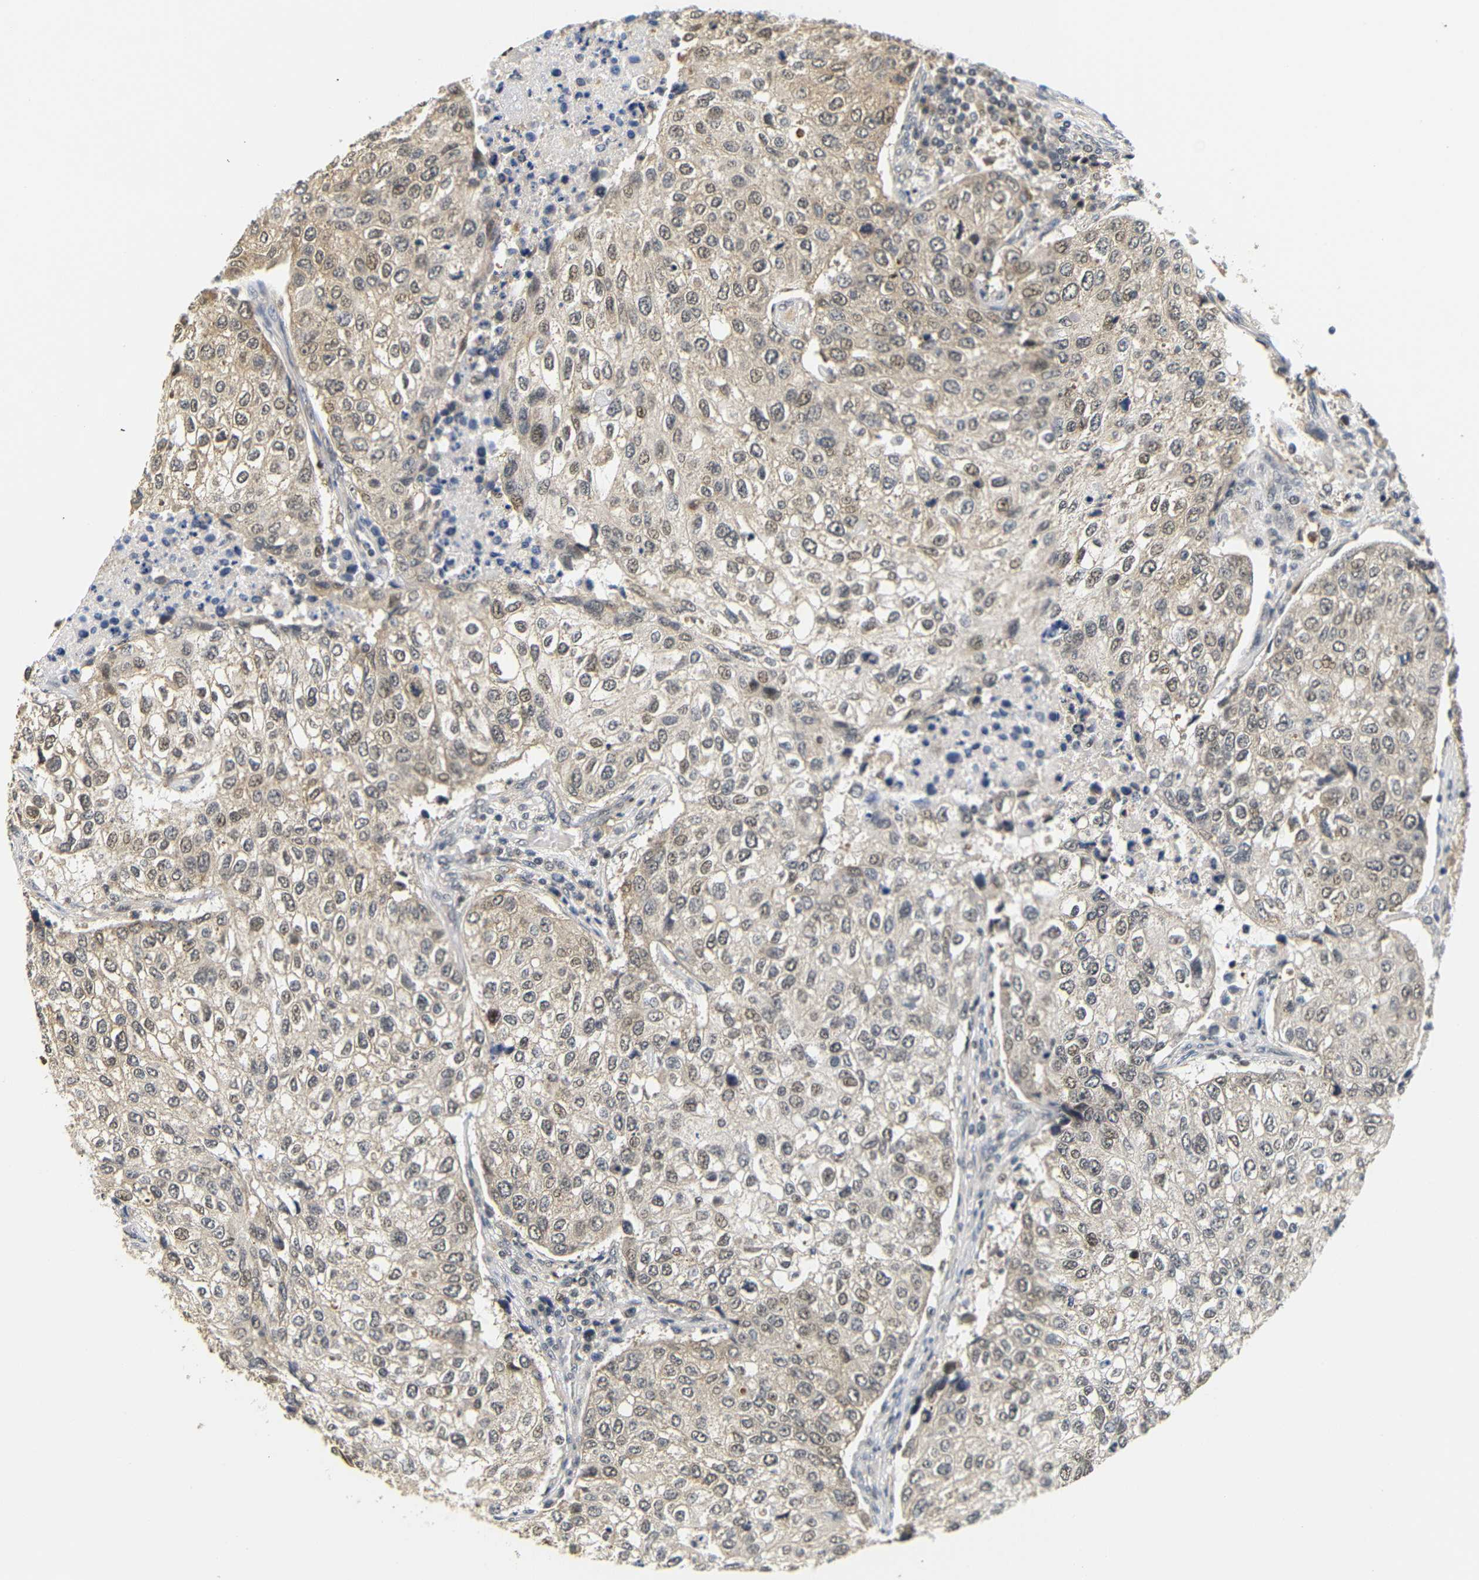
{"staining": {"intensity": "weak", "quantity": ">75%", "location": "cytoplasmic/membranous,nuclear"}, "tissue": "urothelial cancer", "cell_type": "Tumor cells", "image_type": "cancer", "snomed": [{"axis": "morphology", "description": "Urothelial carcinoma, High grade"}, {"axis": "topography", "description": "Lymph node"}, {"axis": "topography", "description": "Urinary bladder"}], "caption": "The immunohistochemical stain labels weak cytoplasmic/membranous and nuclear staining in tumor cells of urothelial cancer tissue. The staining was performed using DAB, with brown indicating positive protein expression. Nuclei are stained blue with hematoxylin.", "gene": "GJA5", "patient": {"sex": "male", "age": 51}}